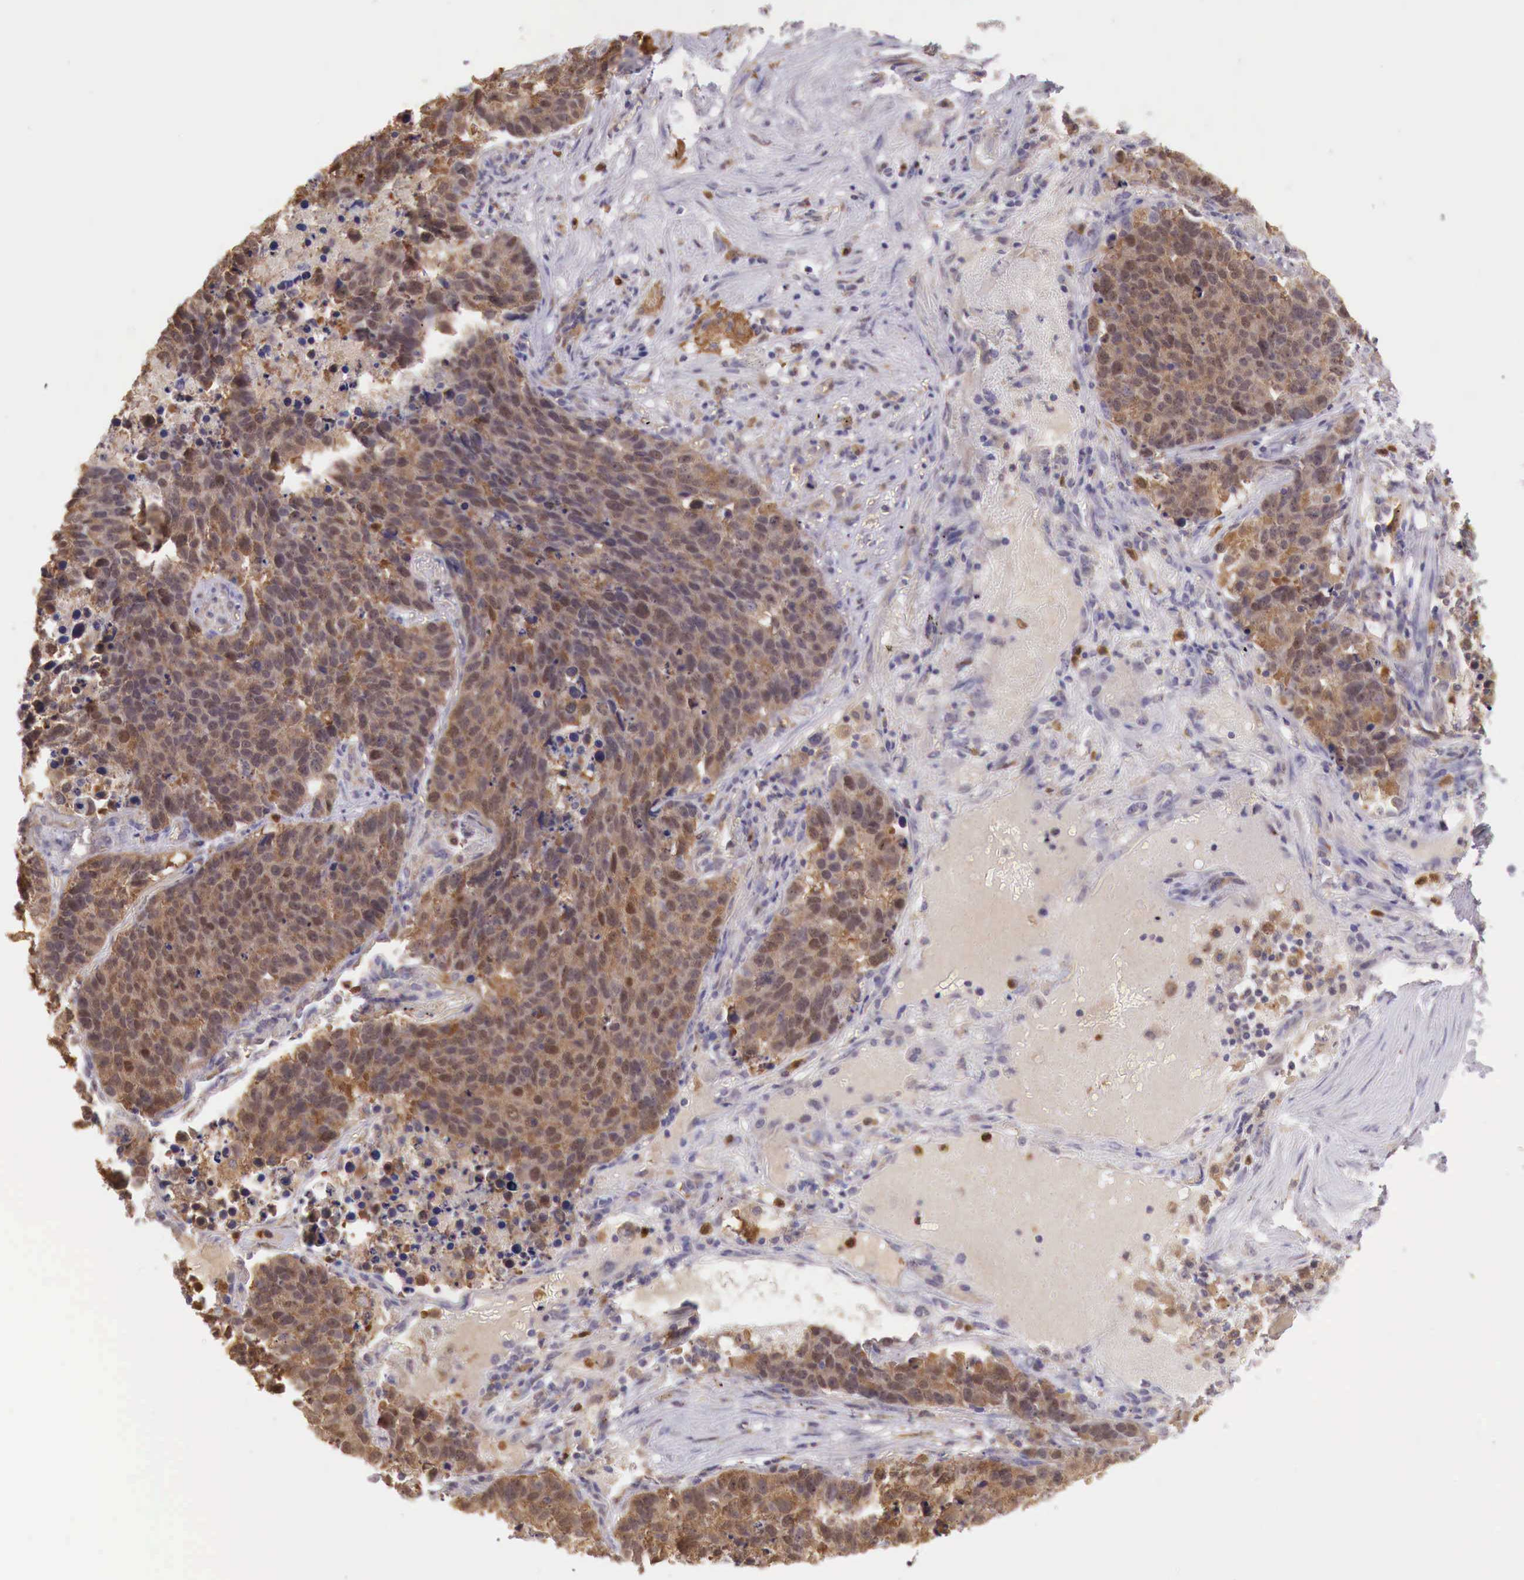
{"staining": {"intensity": "moderate", "quantity": ">75%", "location": "cytoplasmic/membranous"}, "tissue": "lung cancer", "cell_type": "Tumor cells", "image_type": "cancer", "snomed": [{"axis": "morphology", "description": "Carcinoid, malignant, NOS"}, {"axis": "topography", "description": "Lung"}], "caption": "Lung carcinoid (malignant) was stained to show a protein in brown. There is medium levels of moderate cytoplasmic/membranous positivity in about >75% of tumor cells.", "gene": "GAB2", "patient": {"sex": "male", "age": 60}}